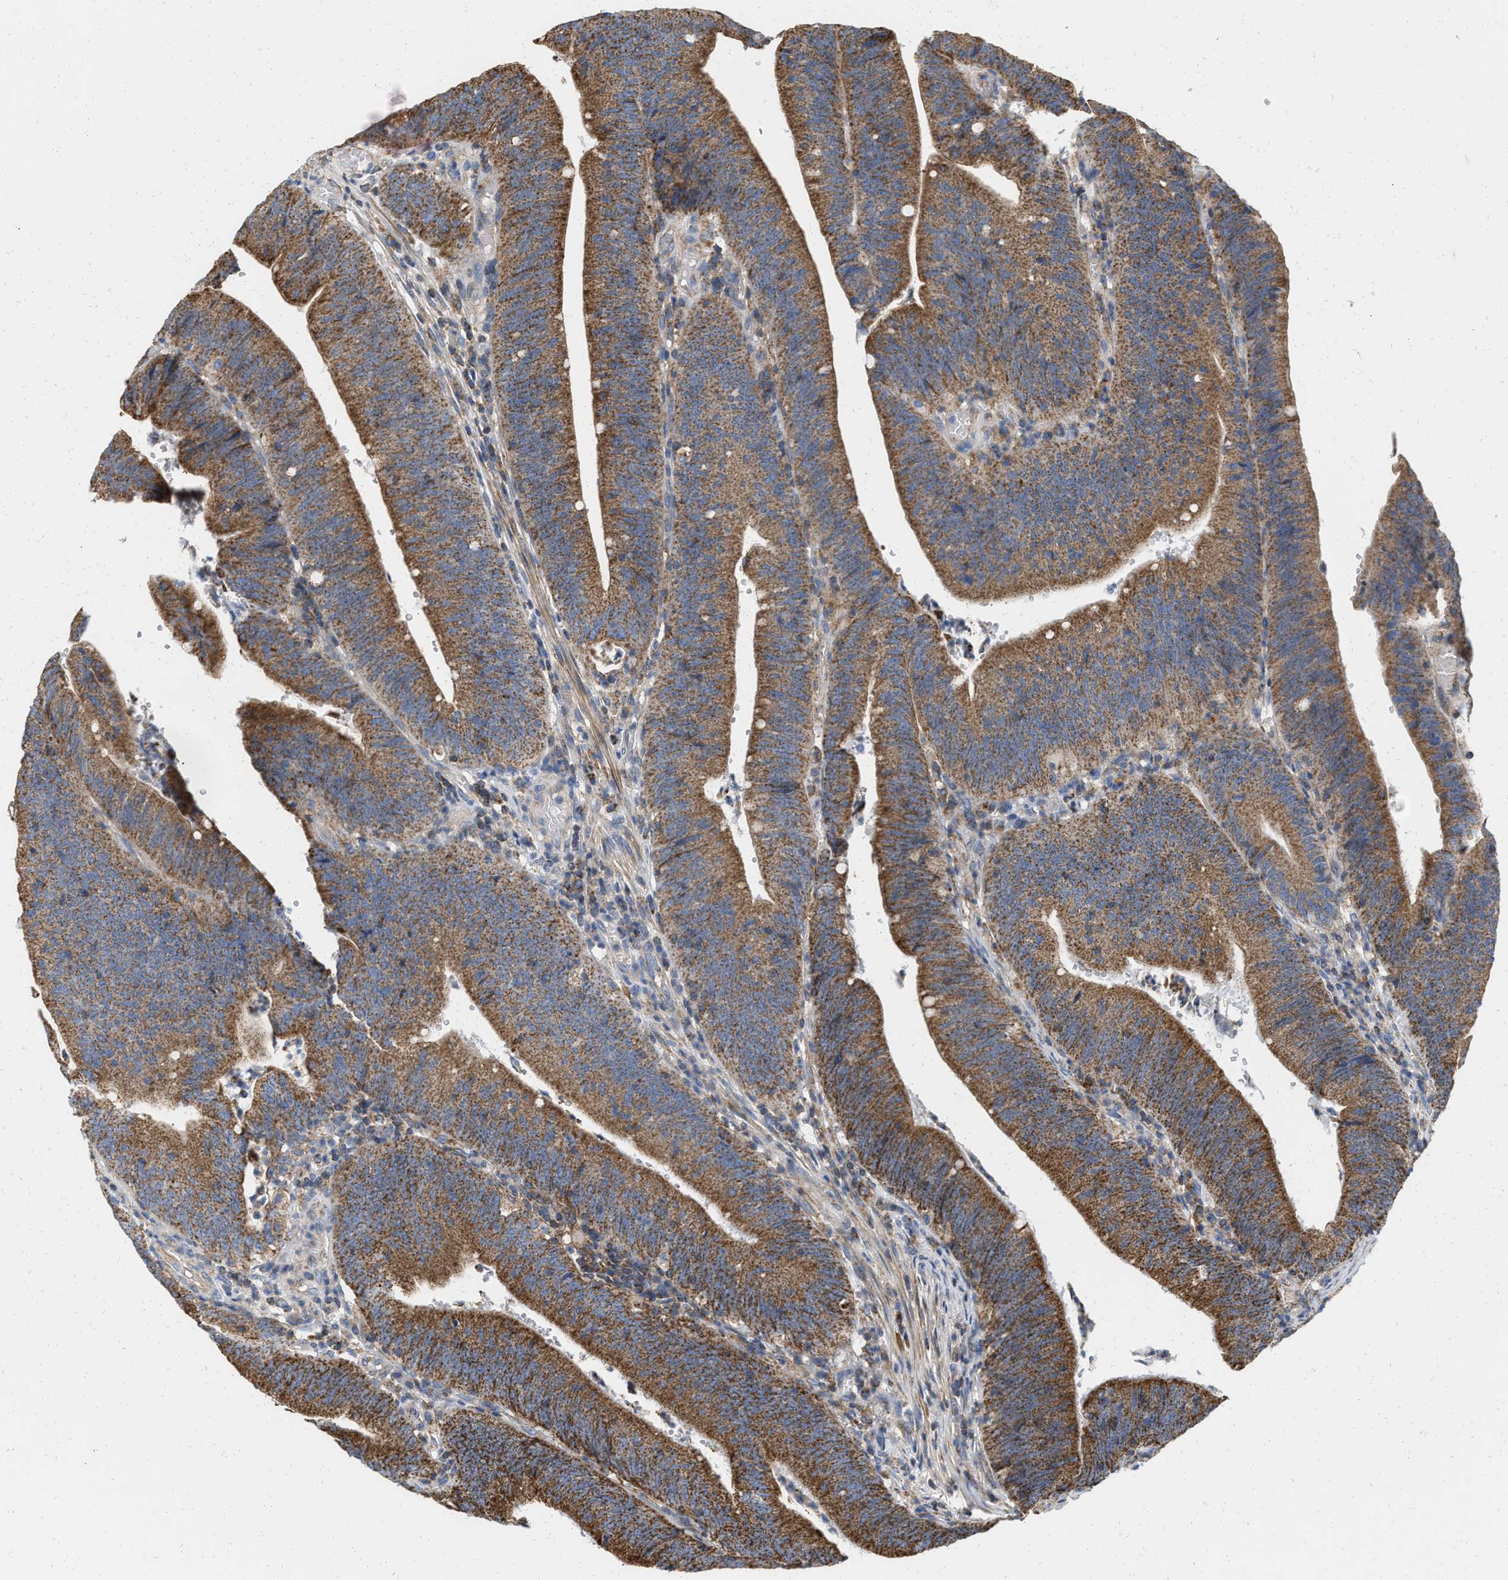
{"staining": {"intensity": "strong", "quantity": ">75%", "location": "cytoplasmic/membranous"}, "tissue": "colorectal cancer", "cell_type": "Tumor cells", "image_type": "cancer", "snomed": [{"axis": "morphology", "description": "Normal tissue, NOS"}, {"axis": "morphology", "description": "Adenocarcinoma, NOS"}, {"axis": "topography", "description": "Rectum"}], "caption": "Colorectal cancer tissue shows strong cytoplasmic/membranous staining in approximately >75% of tumor cells, visualized by immunohistochemistry.", "gene": "GRB10", "patient": {"sex": "female", "age": 66}}